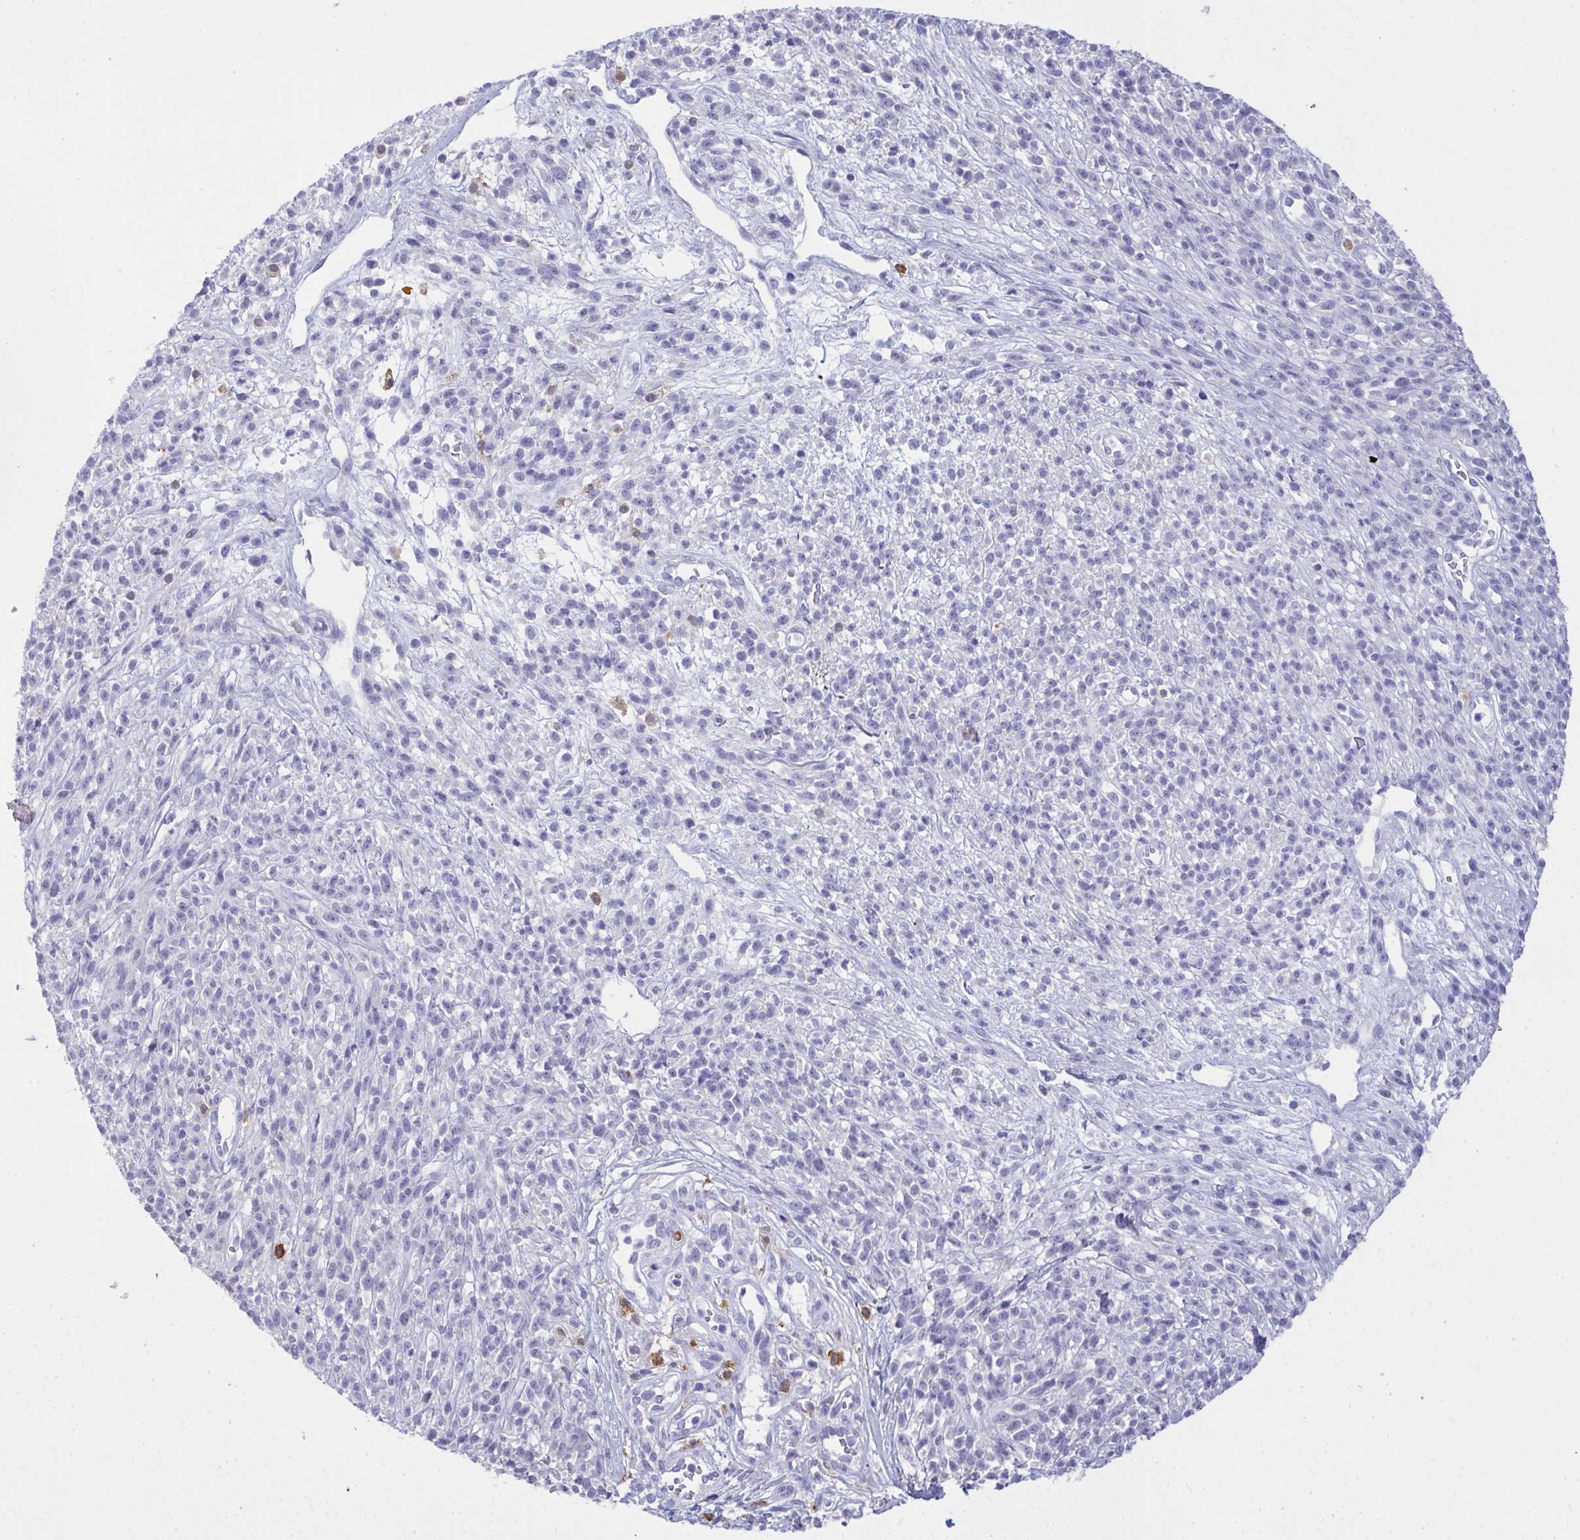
{"staining": {"intensity": "negative", "quantity": "none", "location": "none"}, "tissue": "melanoma", "cell_type": "Tumor cells", "image_type": "cancer", "snomed": [{"axis": "morphology", "description": "Malignant melanoma, NOS"}, {"axis": "topography", "description": "Skin"}, {"axis": "topography", "description": "Skin of trunk"}], "caption": "Tumor cells show no significant positivity in melanoma.", "gene": "PSD", "patient": {"sex": "male", "age": 74}}